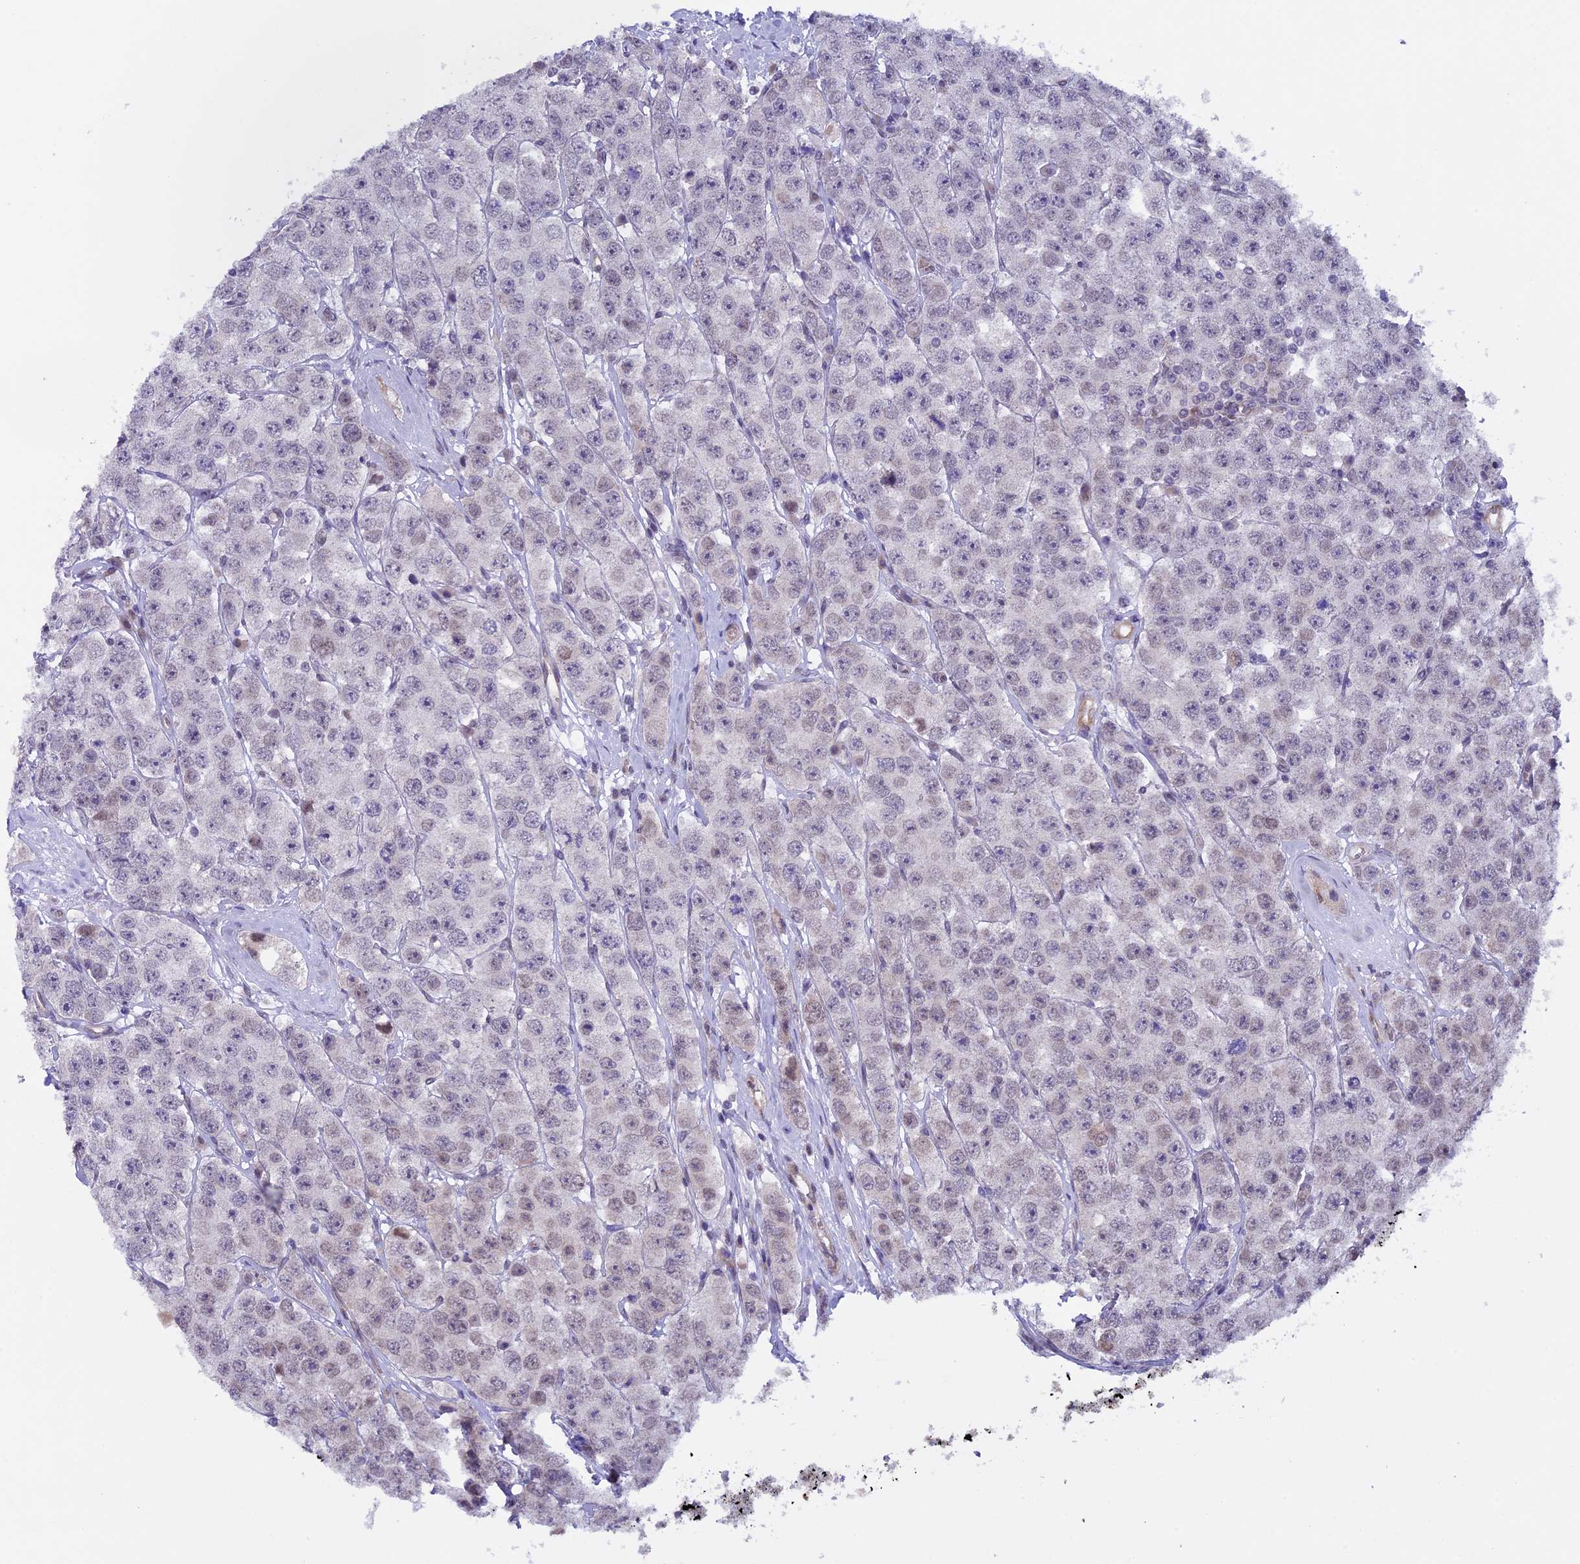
{"staining": {"intensity": "weak", "quantity": "25%-75%", "location": "nuclear"}, "tissue": "testis cancer", "cell_type": "Tumor cells", "image_type": "cancer", "snomed": [{"axis": "morphology", "description": "Seminoma, NOS"}, {"axis": "topography", "description": "Testis"}], "caption": "Immunohistochemistry (IHC) staining of testis seminoma, which exhibits low levels of weak nuclear staining in approximately 25%-75% of tumor cells indicating weak nuclear protein staining. The staining was performed using DAB (3,3'-diaminobenzidine) (brown) for protein detection and nuclei were counterstained in hematoxylin (blue).", "gene": "TMEM171", "patient": {"sex": "male", "age": 28}}